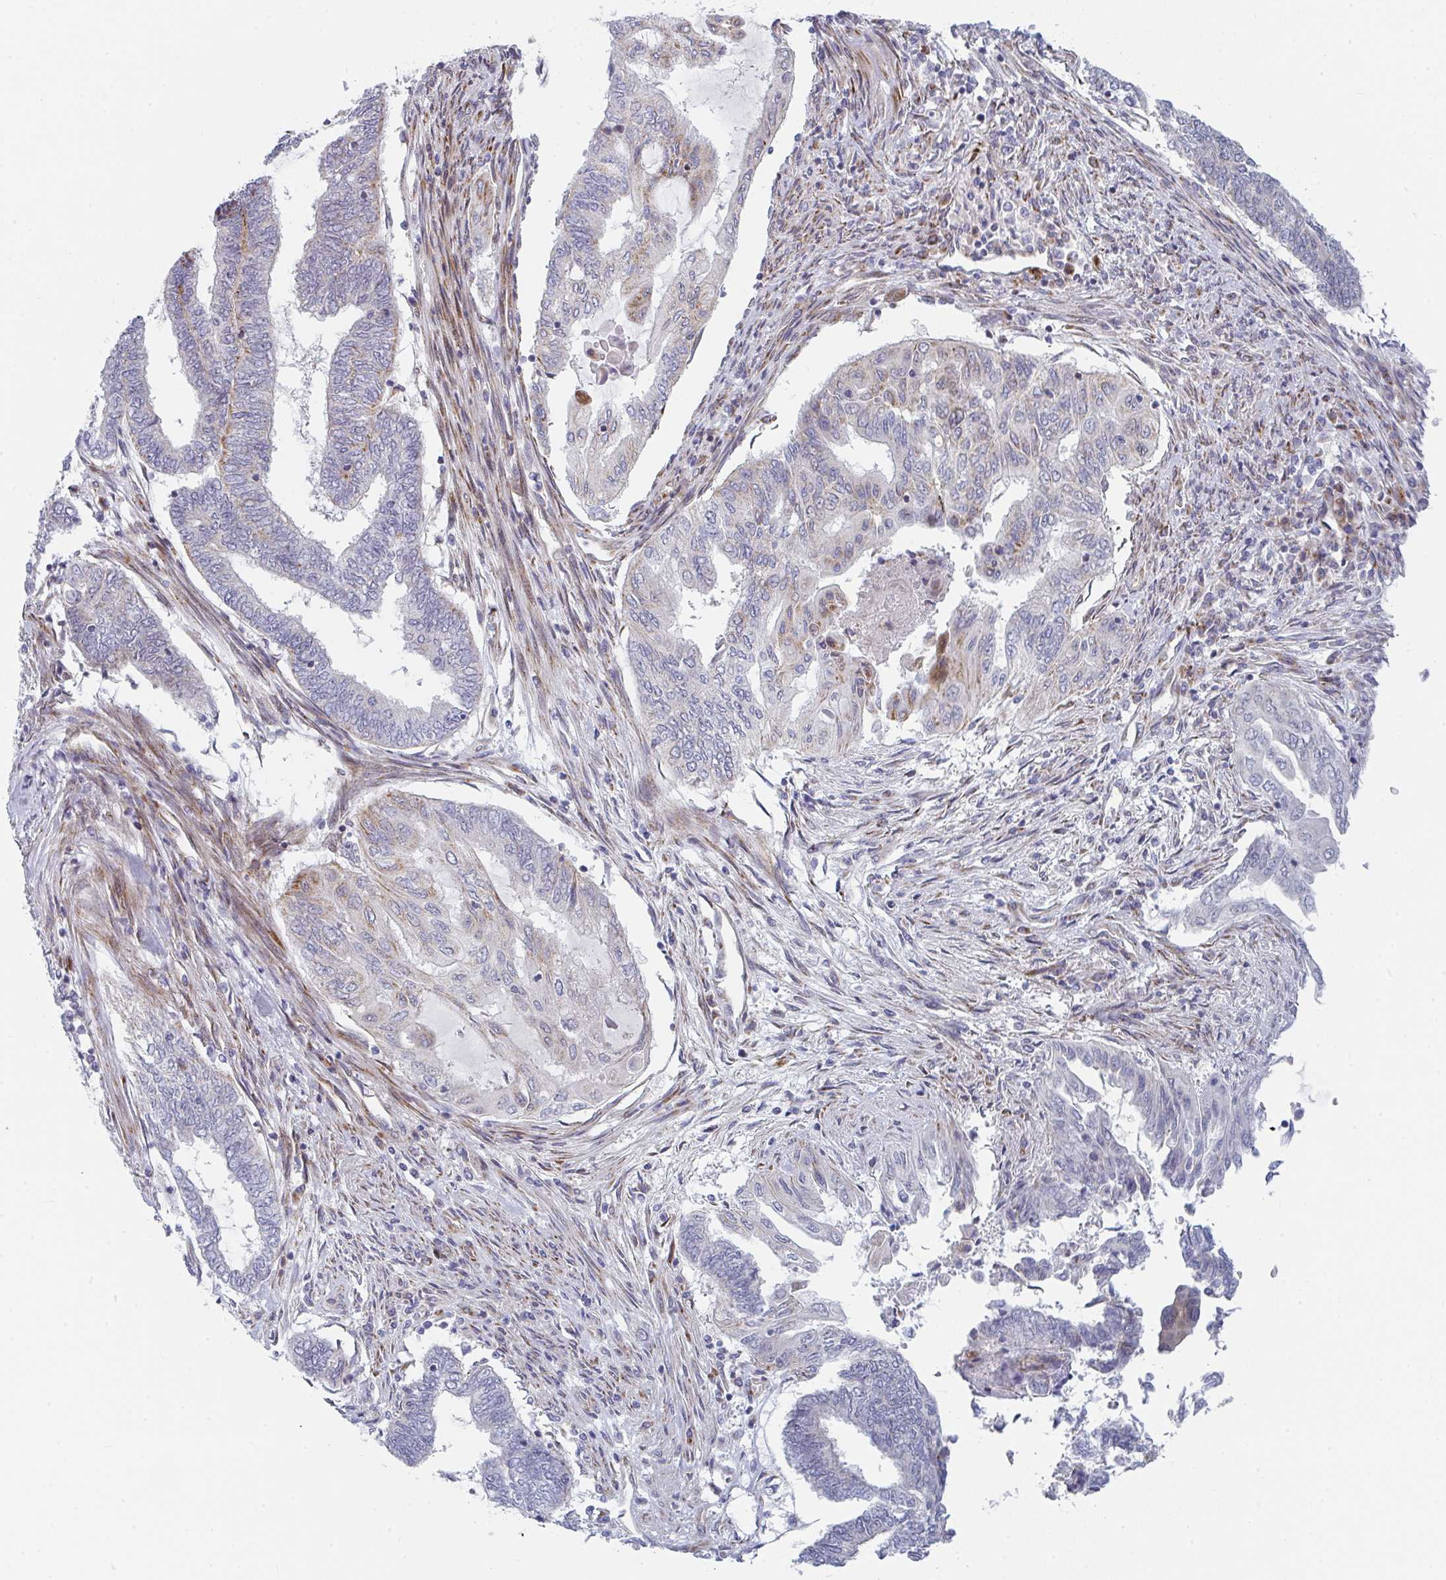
{"staining": {"intensity": "negative", "quantity": "none", "location": "none"}, "tissue": "endometrial cancer", "cell_type": "Tumor cells", "image_type": "cancer", "snomed": [{"axis": "morphology", "description": "Adenocarcinoma, NOS"}, {"axis": "topography", "description": "Uterus"}, {"axis": "topography", "description": "Endometrium"}], "caption": "Immunohistochemical staining of human endometrial adenocarcinoma demonstrates no significant expression in tumor cells. The staining is performed using DAB brown chromogen with nuclei counter-stained in using hematoxylin.", "gene": "PRKCH", "patient": {"sex": "female", "age": 70}}